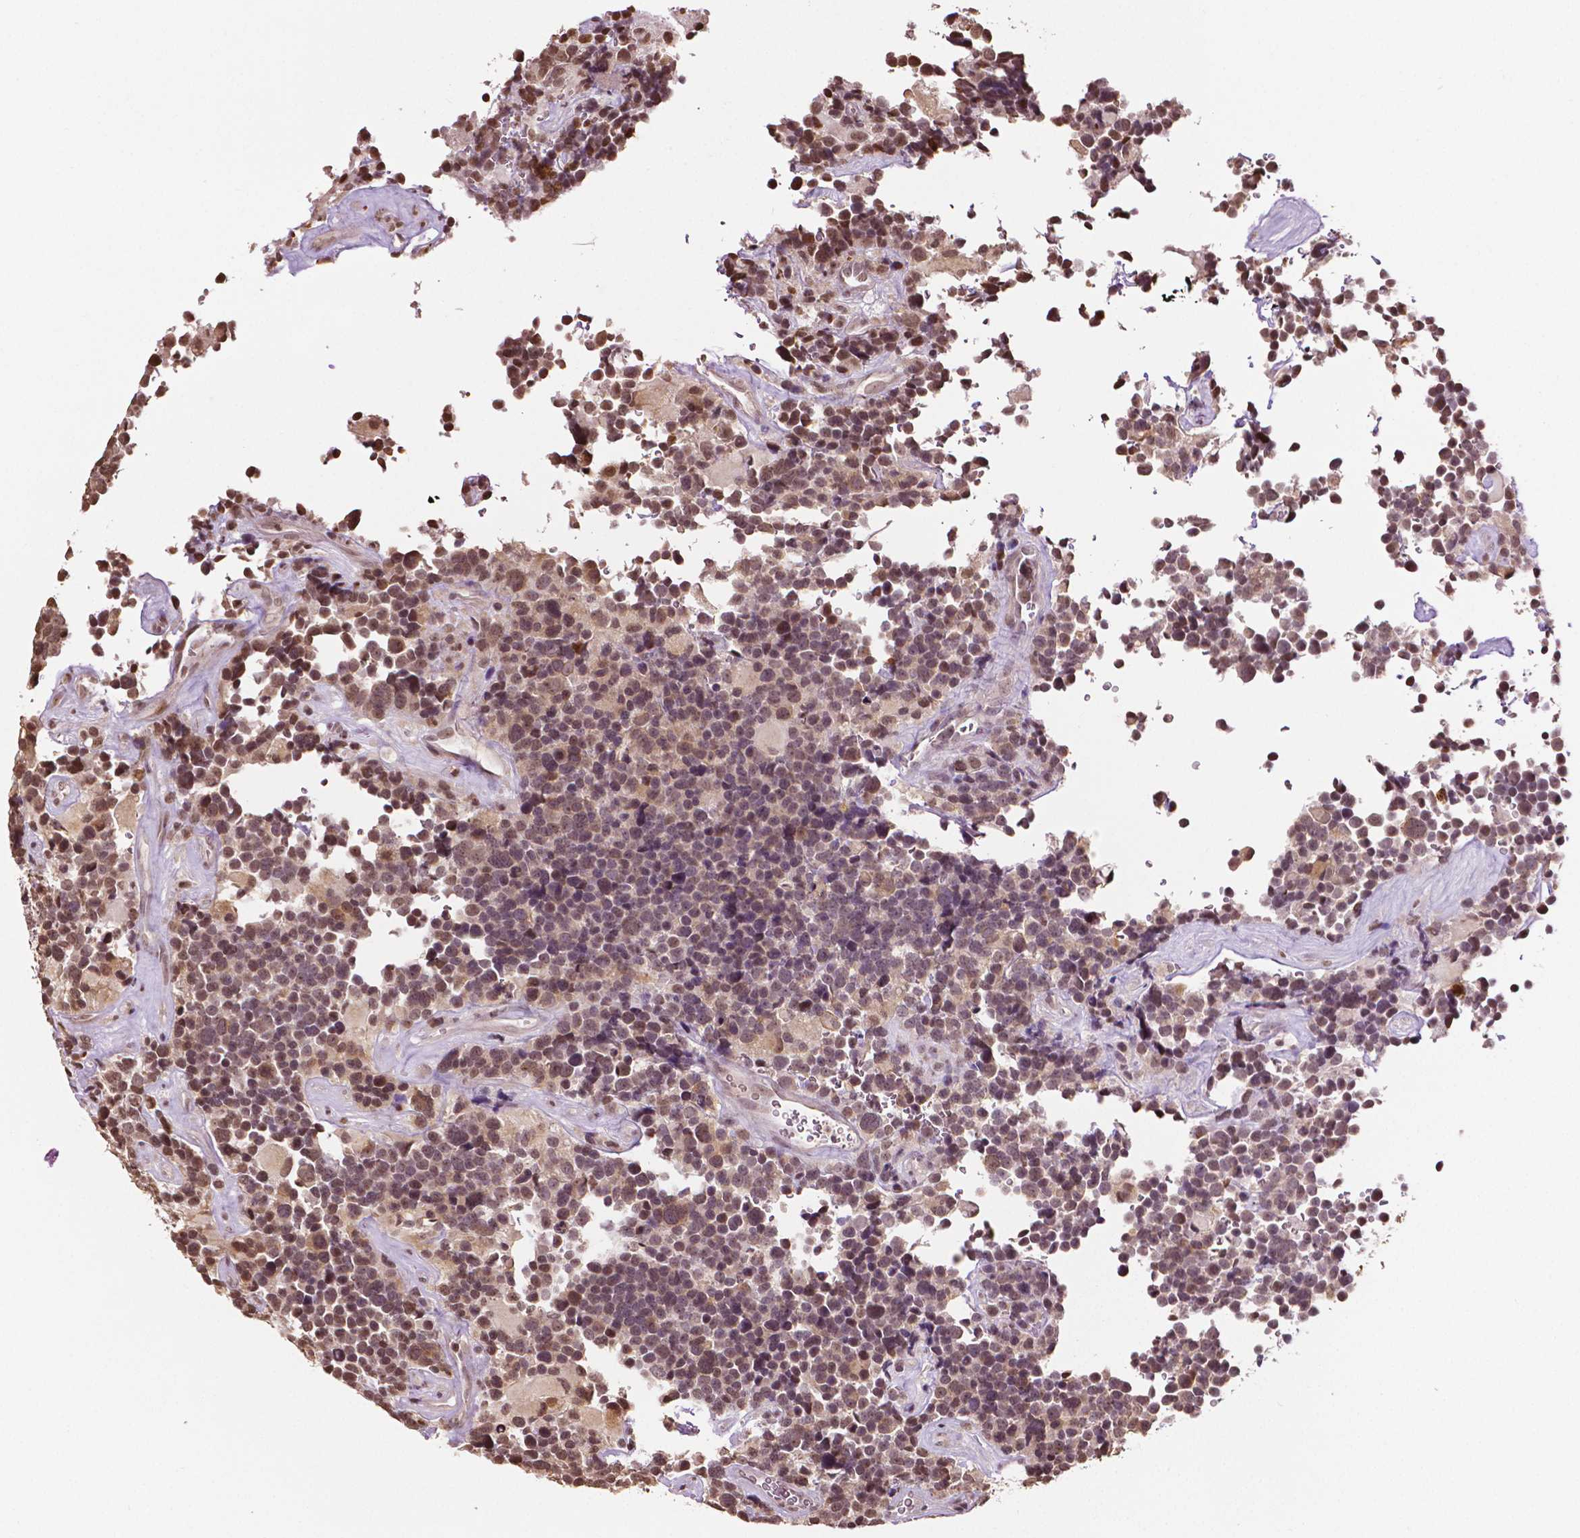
{"staining": {"intensity": "moderate", "quantity": ">75%", "location": "nuclear"}, "tissue": "glioma", "cell_type": "Tumor cells", "image_type": "cancer", "snomed": [{"axis": "morphology", "description": "Glioma, malignant, High grade"}, {"axis": "topography", "description": "Brain"}], "caption": "The micrograph reveals staining of malignant glioma (high-grade), revealing moderate nuclear protein positivity (brown color) within tumor cells. Nuclei are stained in blue.", "gene": "DEK", "patient": {"sex": "male", "age": 33}}